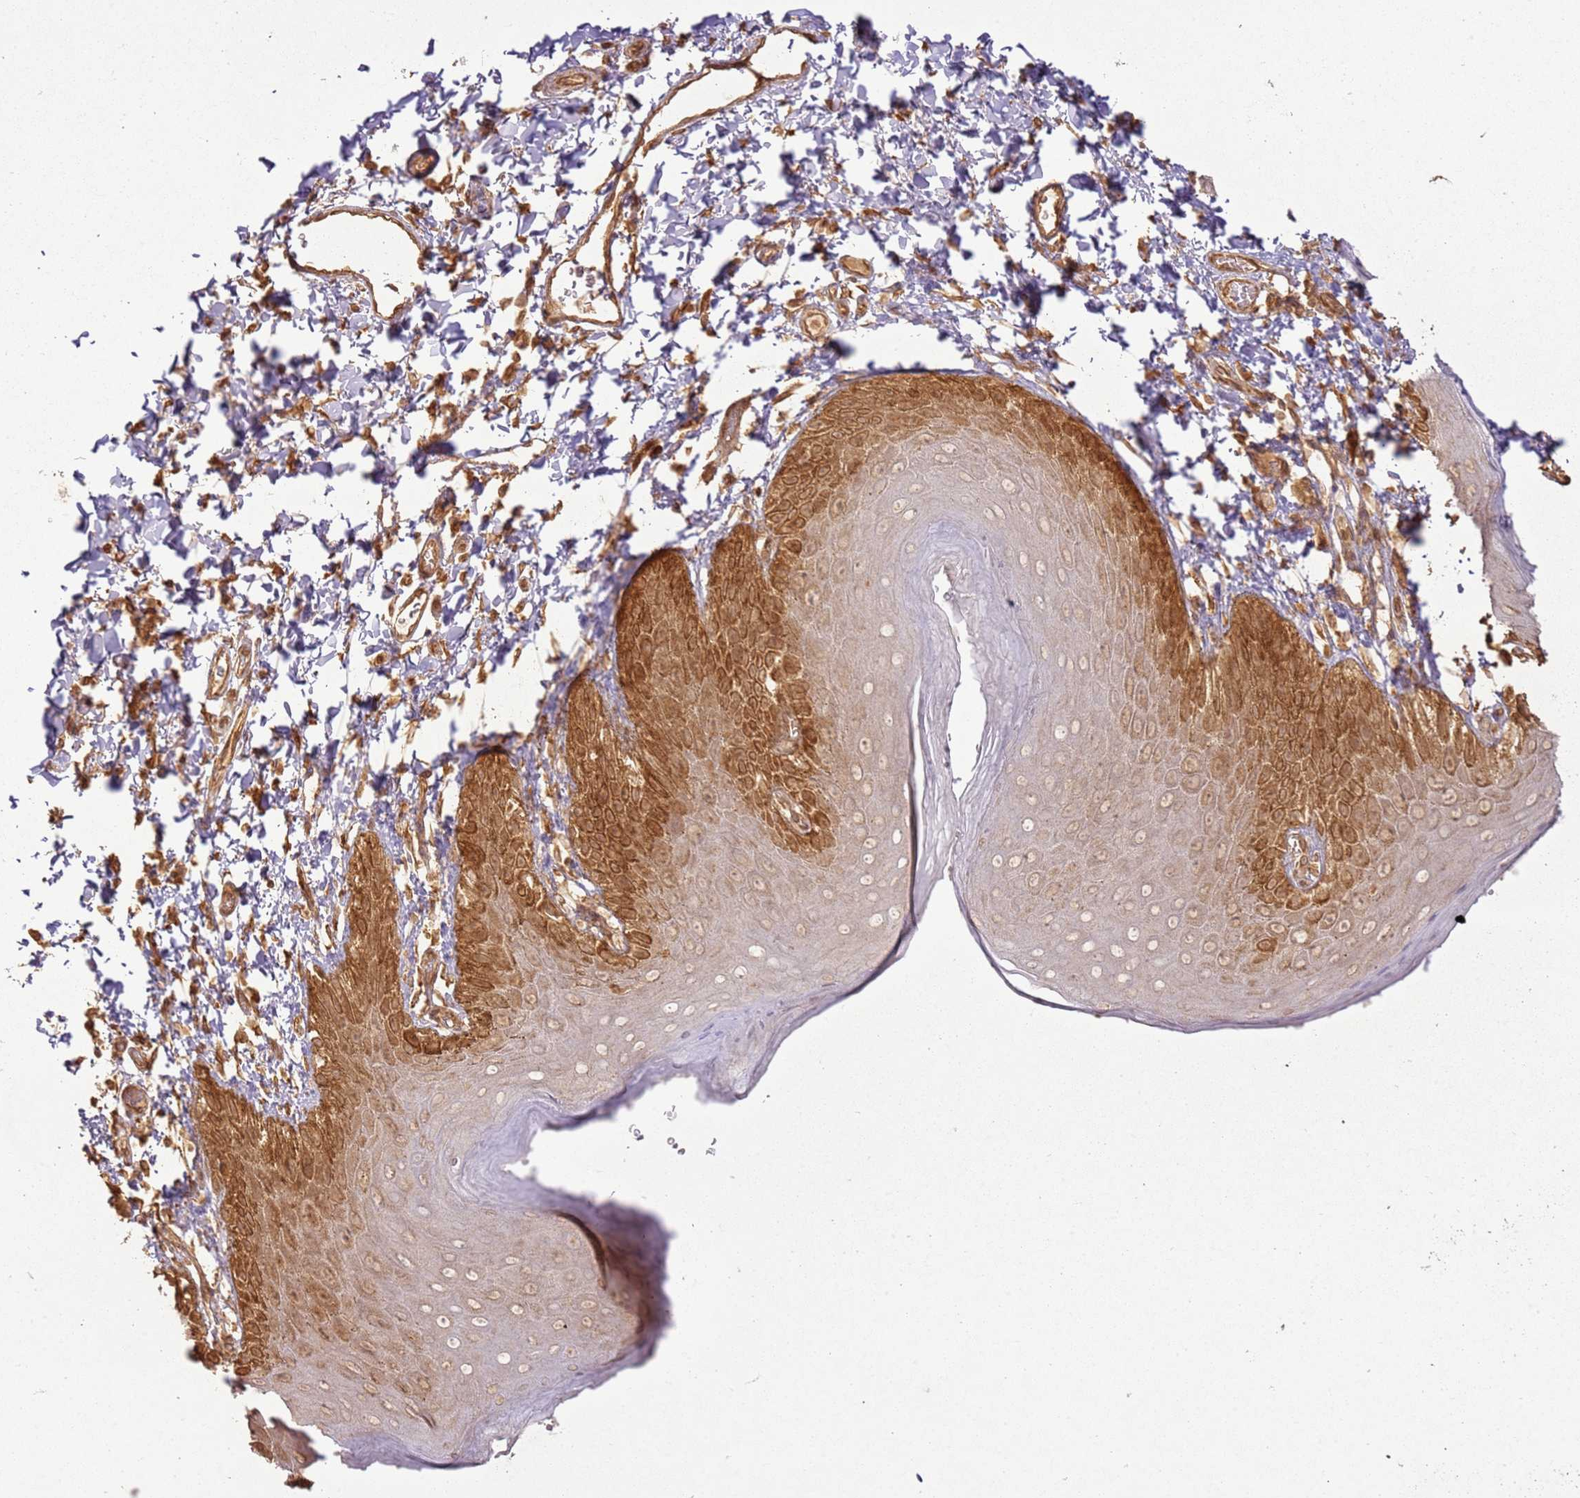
{"staining": {"intensity": "moderate", "quantity": "25%-75%", "location": "cytoplasmic/membranous,nuclear"}, "tissue": "skin", "cell_type": "Epidermal cells", "image_type": "normal", "snomed": [{"axis": "morphology", "description": "Normal tissue, NOS"}, {"axis": "topography", "description": "Anal"}], "caption": "Skin stained for a protein shows moderate cytoplasmic/membranous,nuclear positivity in epidermal cells. Immunohistochemistry stains the protein of interest in brown and the nuclei are stained blue.", "gene": "ZNF776", "patient": {"sex": "male", "age": 44}}